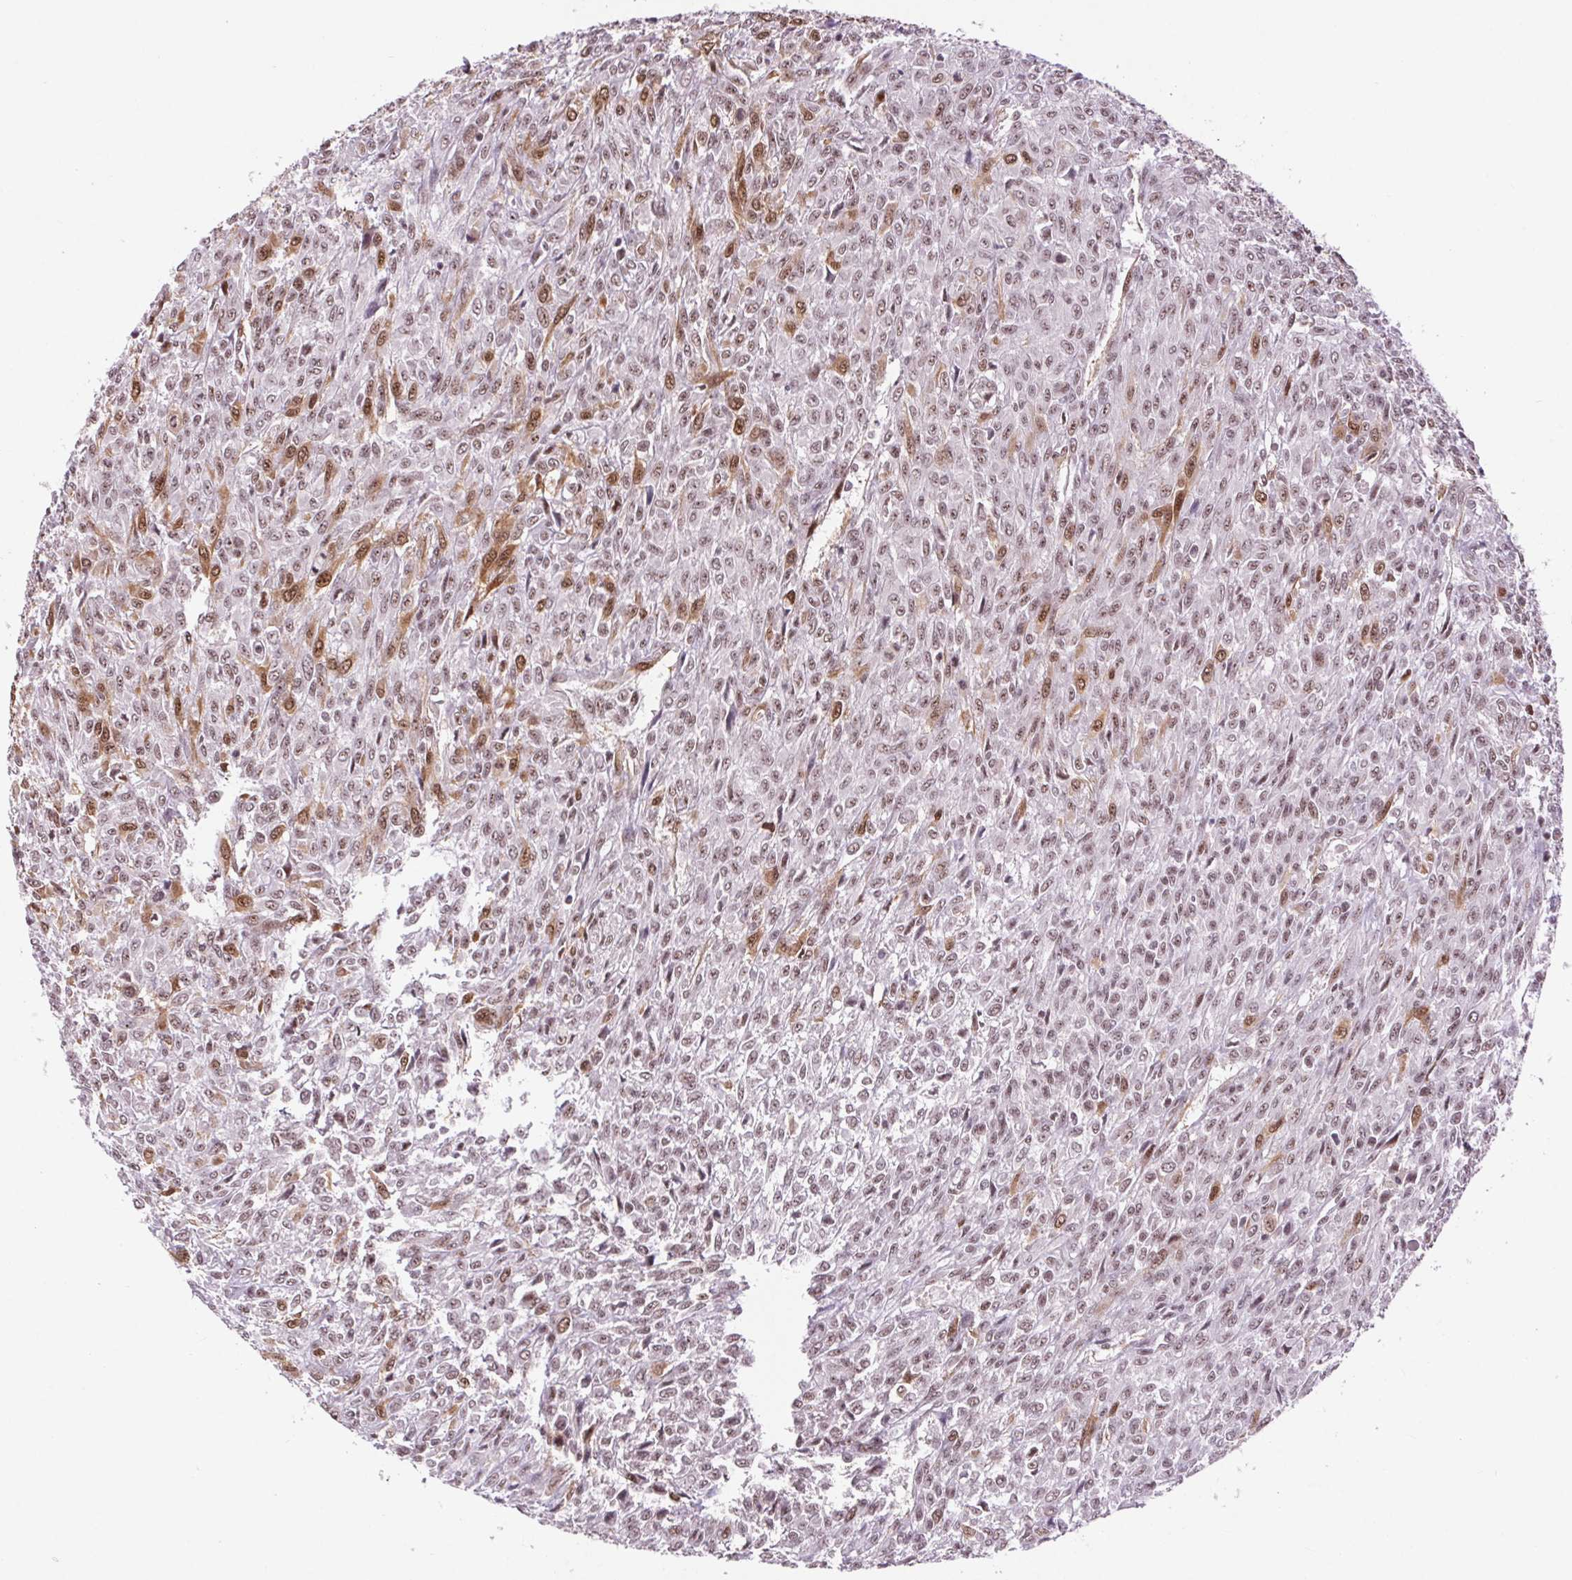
{"staining": {"intensity": "moderate", "quantity": "25%-75%", "location": "cytoplasmic/membranous,nuclear"}, "tissue": "renal cancer", "cell_type": "Tumor cells", "image_type": "cancer", "snomed": [{"axis": "morphology", "description": "Adenocarcinoma, NOS"}, {"axis": "topography", "description": "Kidney"}], "caption": "Human renal cancer (adenocarcinoma) stained for a protein (brown) shows moderate cytoplasmic/membranous and nuclear positive expression in approximately 25%-75% of tumor cells.", "gene": "CD2BP2", "patient": {"sex": "male", "age": 58}}